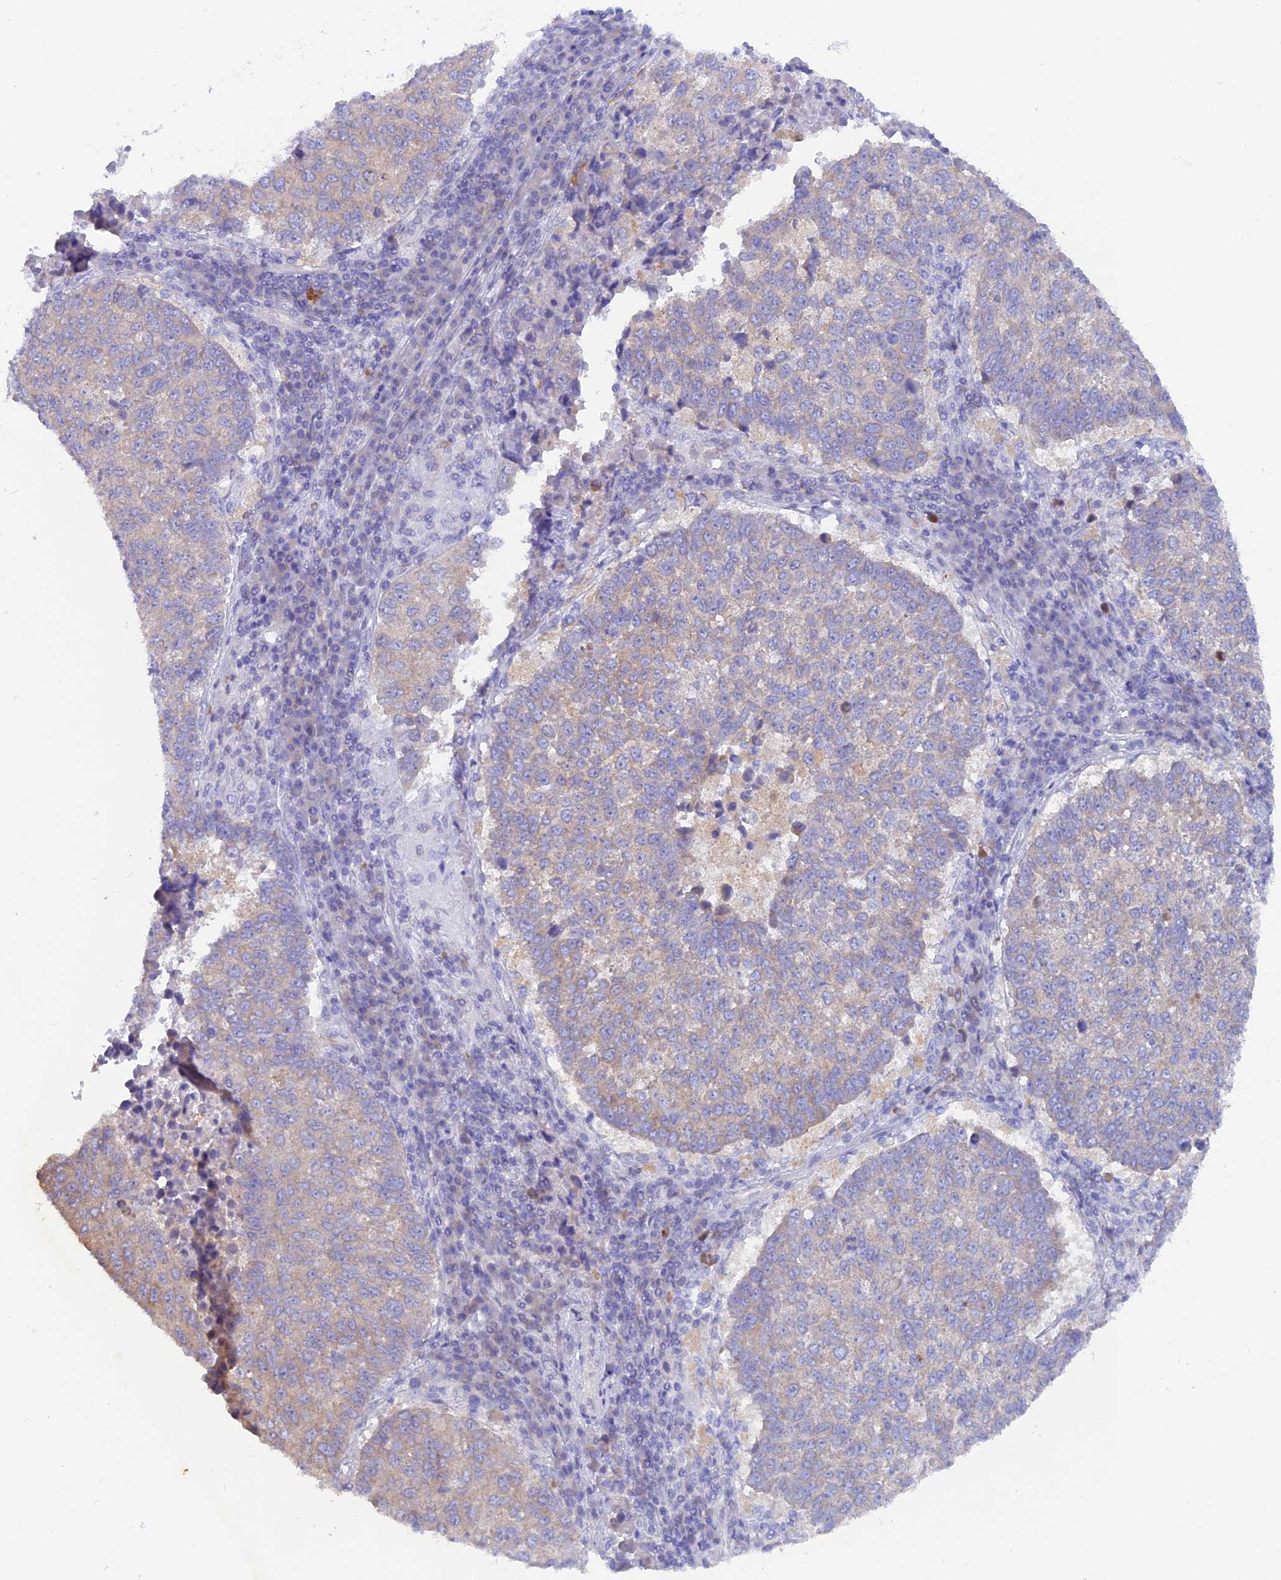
{"staining": {"intensity": "weak", "quantity": "<25%", "location": "cytoplasmic/membranous"}, "tissue": "lung cancer", "cell_type": "Tumor cells", "image_type": "cancer", "snomed": [{"axis": "morphology", "description": "Squamous cell carcinoma, NOS"}, {"axis": "topography", "description": "Lung"}], "caption": "An immunohistochemistry image of lung cancer (squamous cell carcinoma) is shown. There is no staining in tumor cells of lung cancer (squamous cell carcinoma). (DAB IHC visualized using brightfield microscopy, high magnification).", "gene": "LZTFL1", "patient": {"sex": "male", "age": 73}}